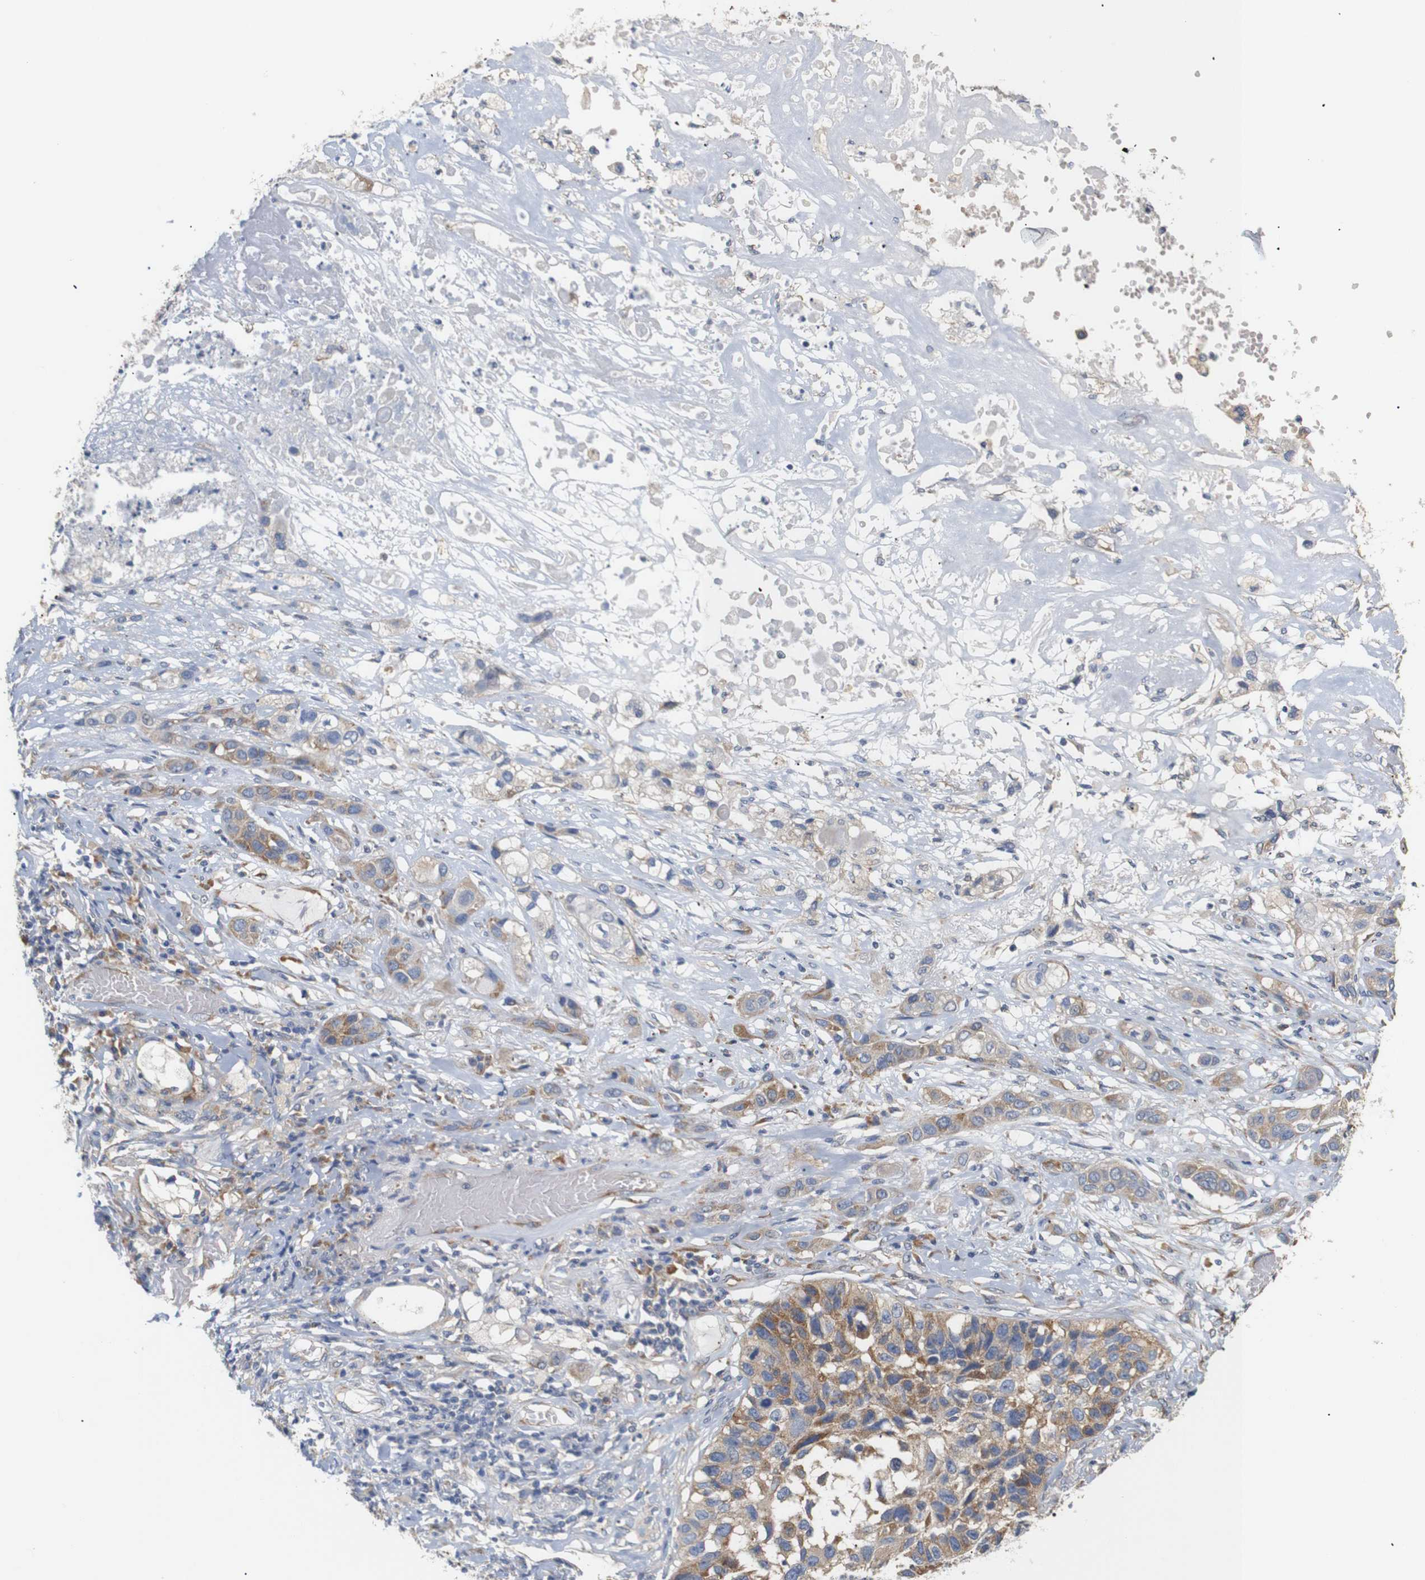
{"staining": {"intensity": "moderate", "quantity": ">75%", "location": "cytoplasmic/membranous"}, "tissue": "lung cancer", "cell_type": "Tumor cells", "image_type": "cancer", "snomed": [{"axis": "morphology", "description": "Squamous cell carcinoma, NOS"}, {"axis": "topography", "description": "Lung"}], "caption": "An immunohistochemistry histopathology image of neoplastic tissue is shown. Protein staining in brown highlights moderate cytoplasmic/membranous positivity in lung squamous cell carcinoma within tumor cells. (DAB (3,3'-diaminobenzidine) = brown stain, brightfield microscopy at high magnification).", "gene": "TRIM5", "patient": {"sex": "male", "age": 71}}